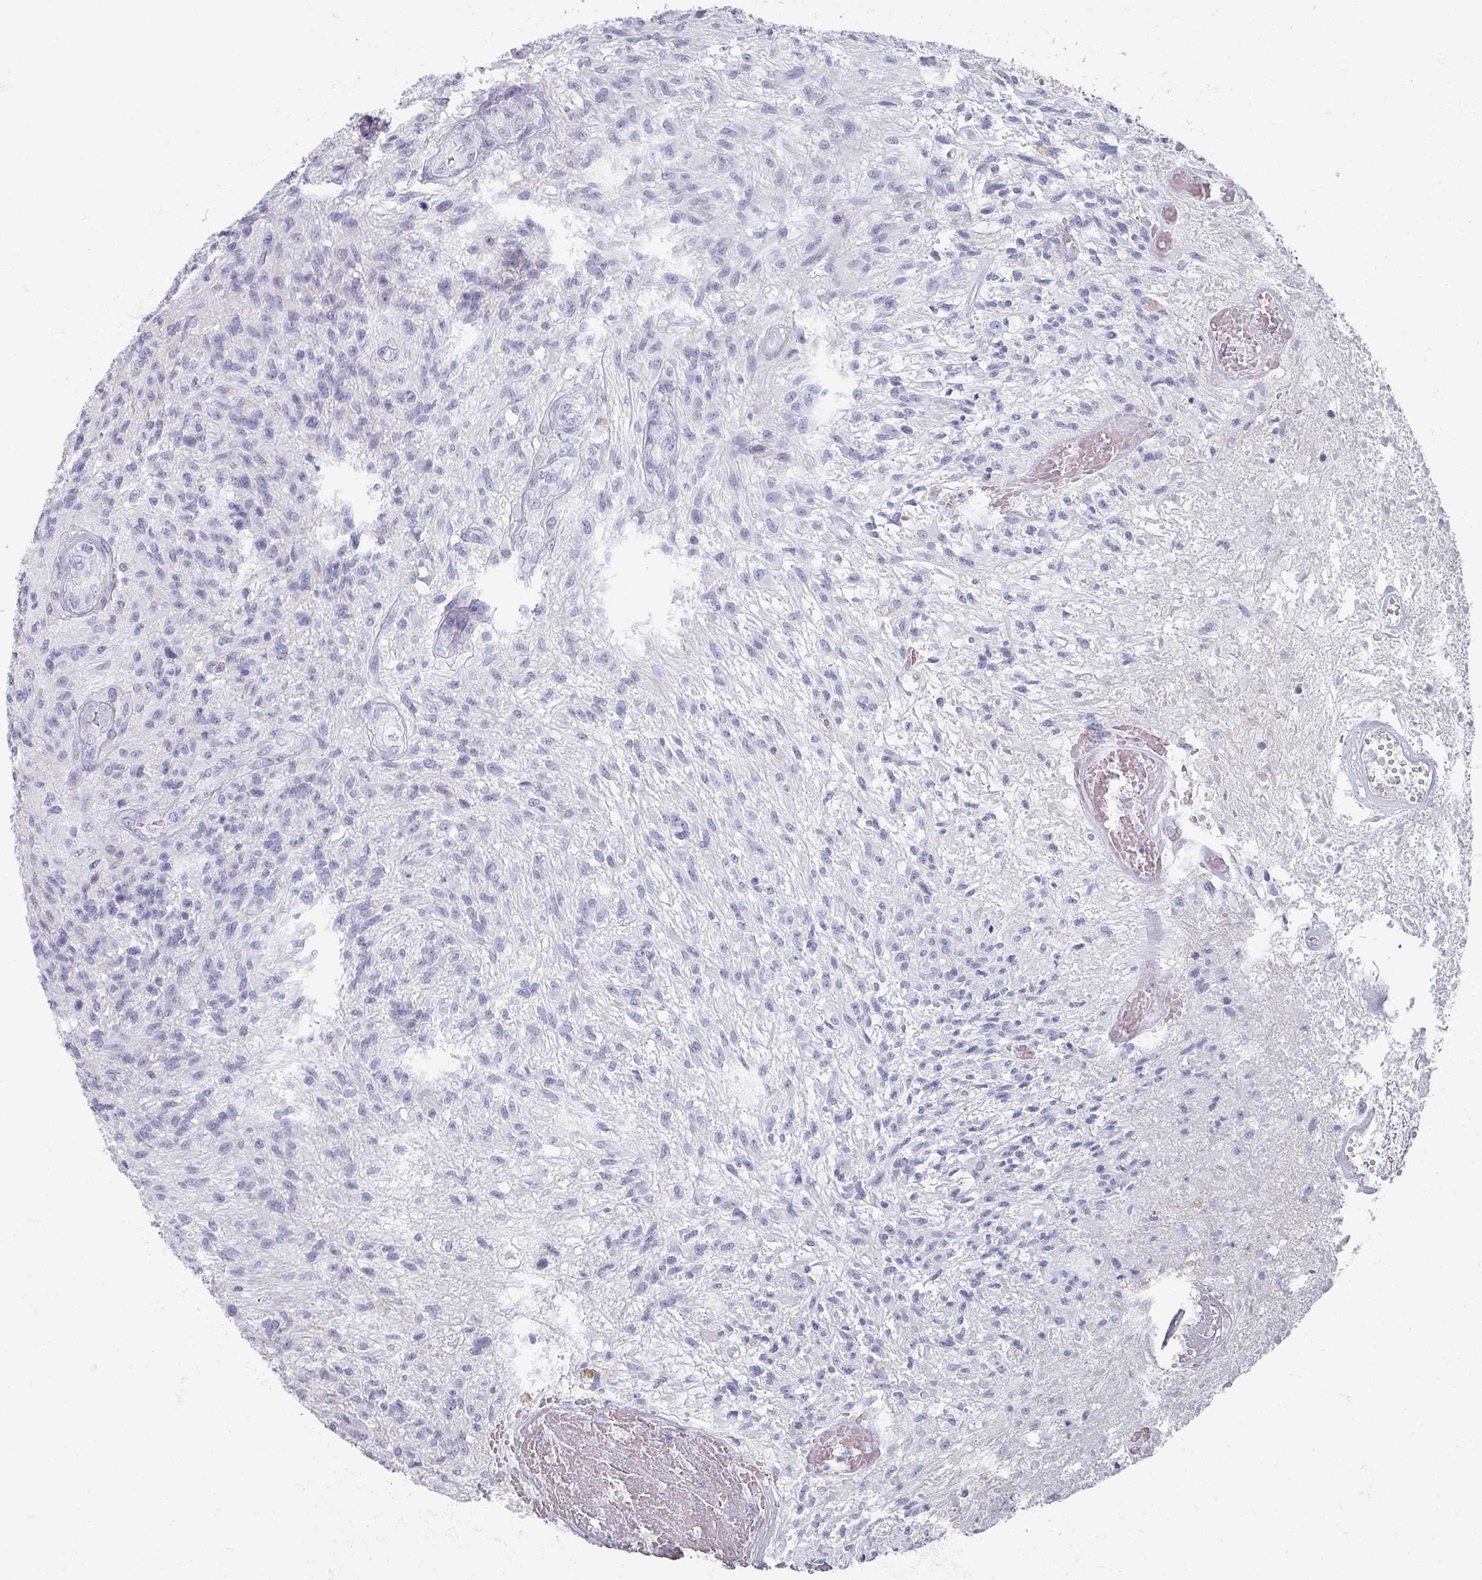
{"staining": {"intensity": "negative", "quantity": "none", "location": "none"}, "tissue": "glioma", "cell_type": "Tumor cells", "image_type": "cancer", "snomed": [{"axis": "morphology", "description": "Glioma, malignant, High grade"}, {"axis": "topography", "description": "Brain"}], "caption": "Immunohistochemistry (IHC) image of neoplastic tissue: human malignant glioma (high-grade) stained with DAB (3,3'-diaminobenzidine) reveals no significant protein staining in tumor cells.", "gene": "OMG", "patient": {"sex": "male", "age": 56}}